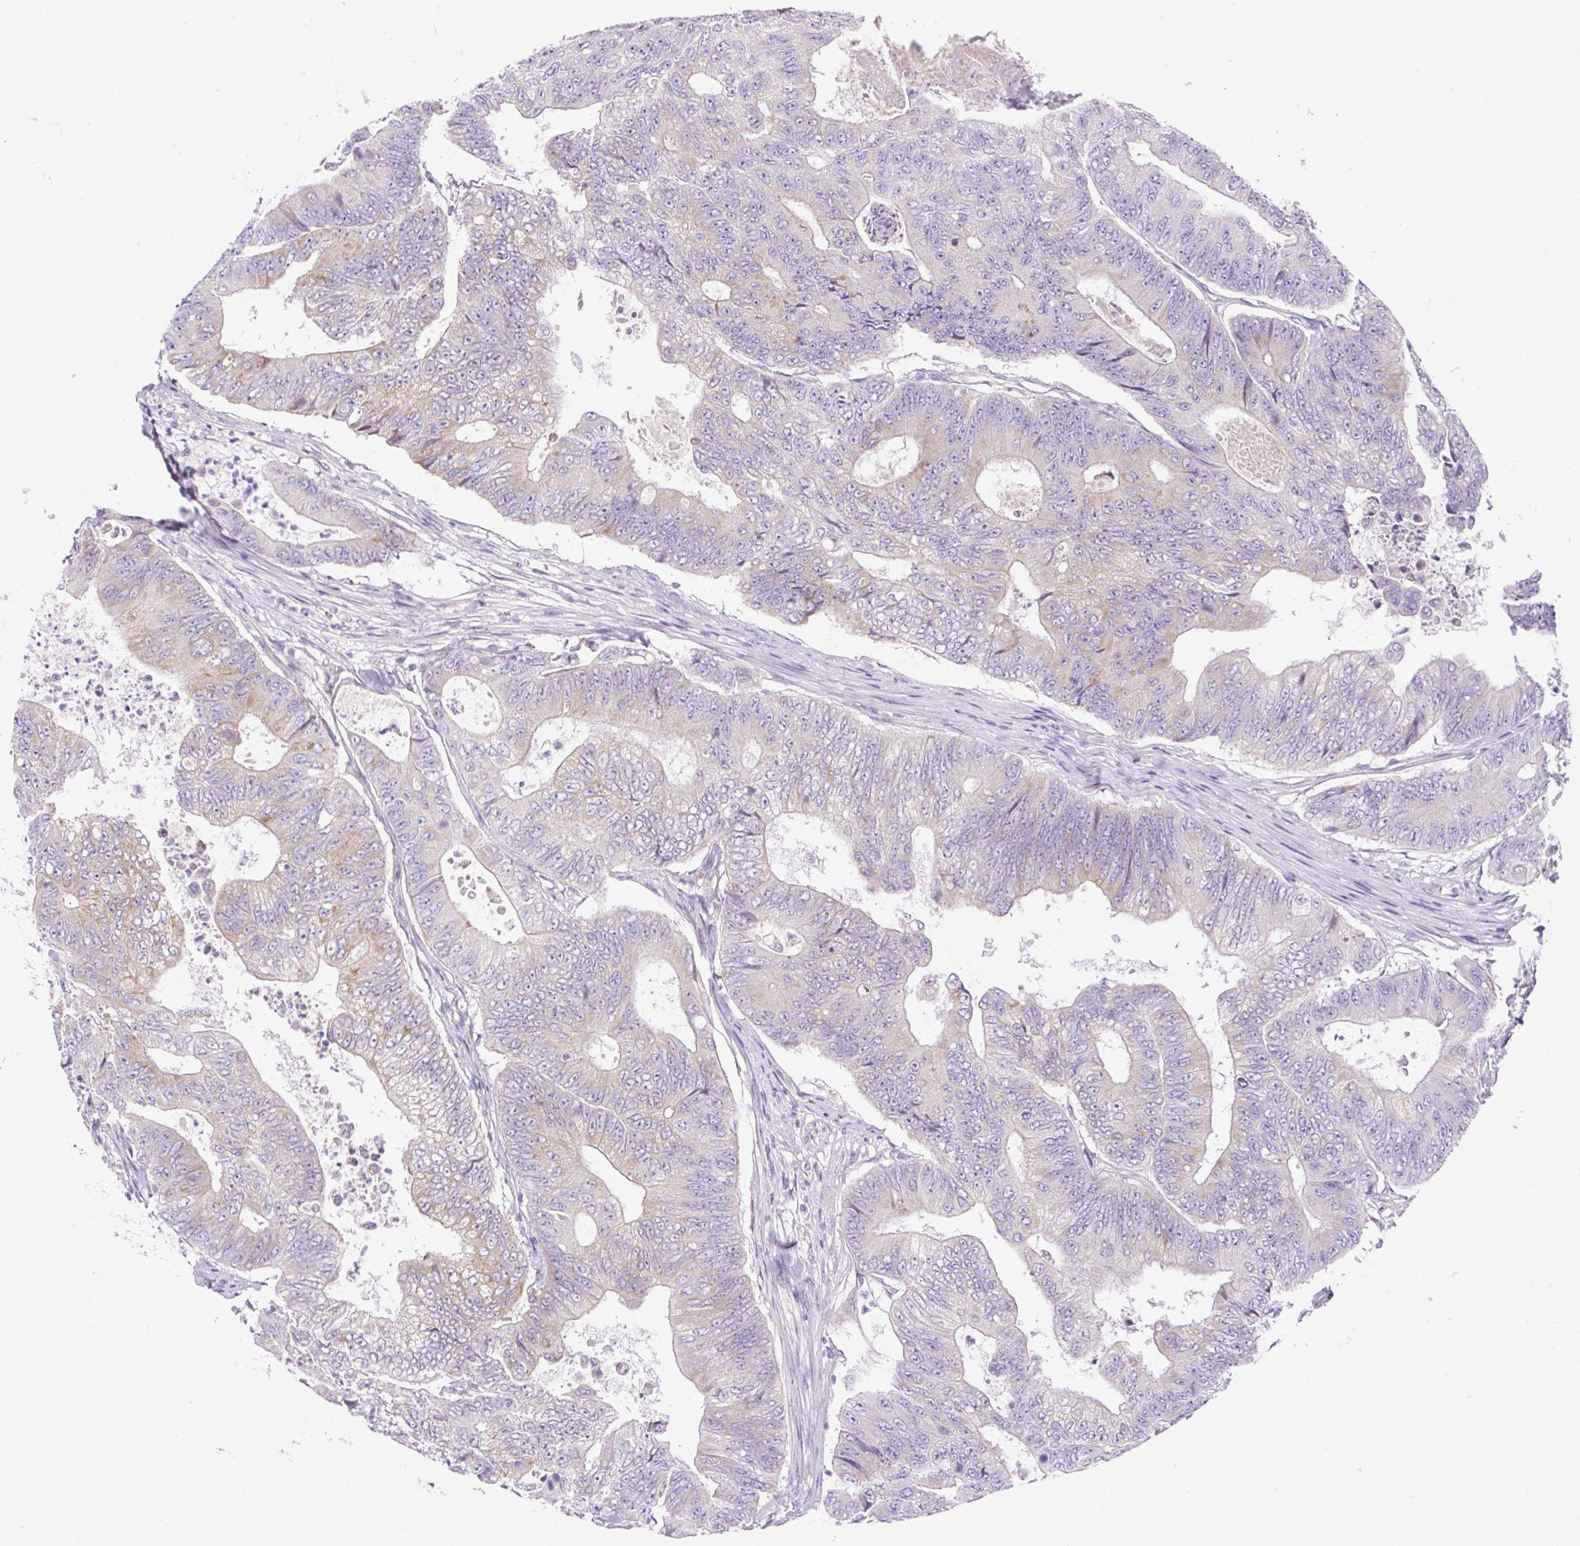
{"staining": {"intensity": "moderate", "quantity": "25%-75%", "location": "cytoplasmic/membranous"}, "tissue": "colorectal cancer", "cell_type": "Tumor cells", "image_type": "cancer", "snomed": [{"axis": "morphology", "description": "Adenocarcinoma, NOS"}, {"axis": "topography", "description": "Colon"}], "caption": "Human colorectal cancer (adenocarcinoma) stained with a brown dye displays moderate cytoplasmic/membranous positive staining in approximately 25%-75% of tumor cells.", "gene": "CAMK2B", "patient": {"sex": "female", "age": 48}}